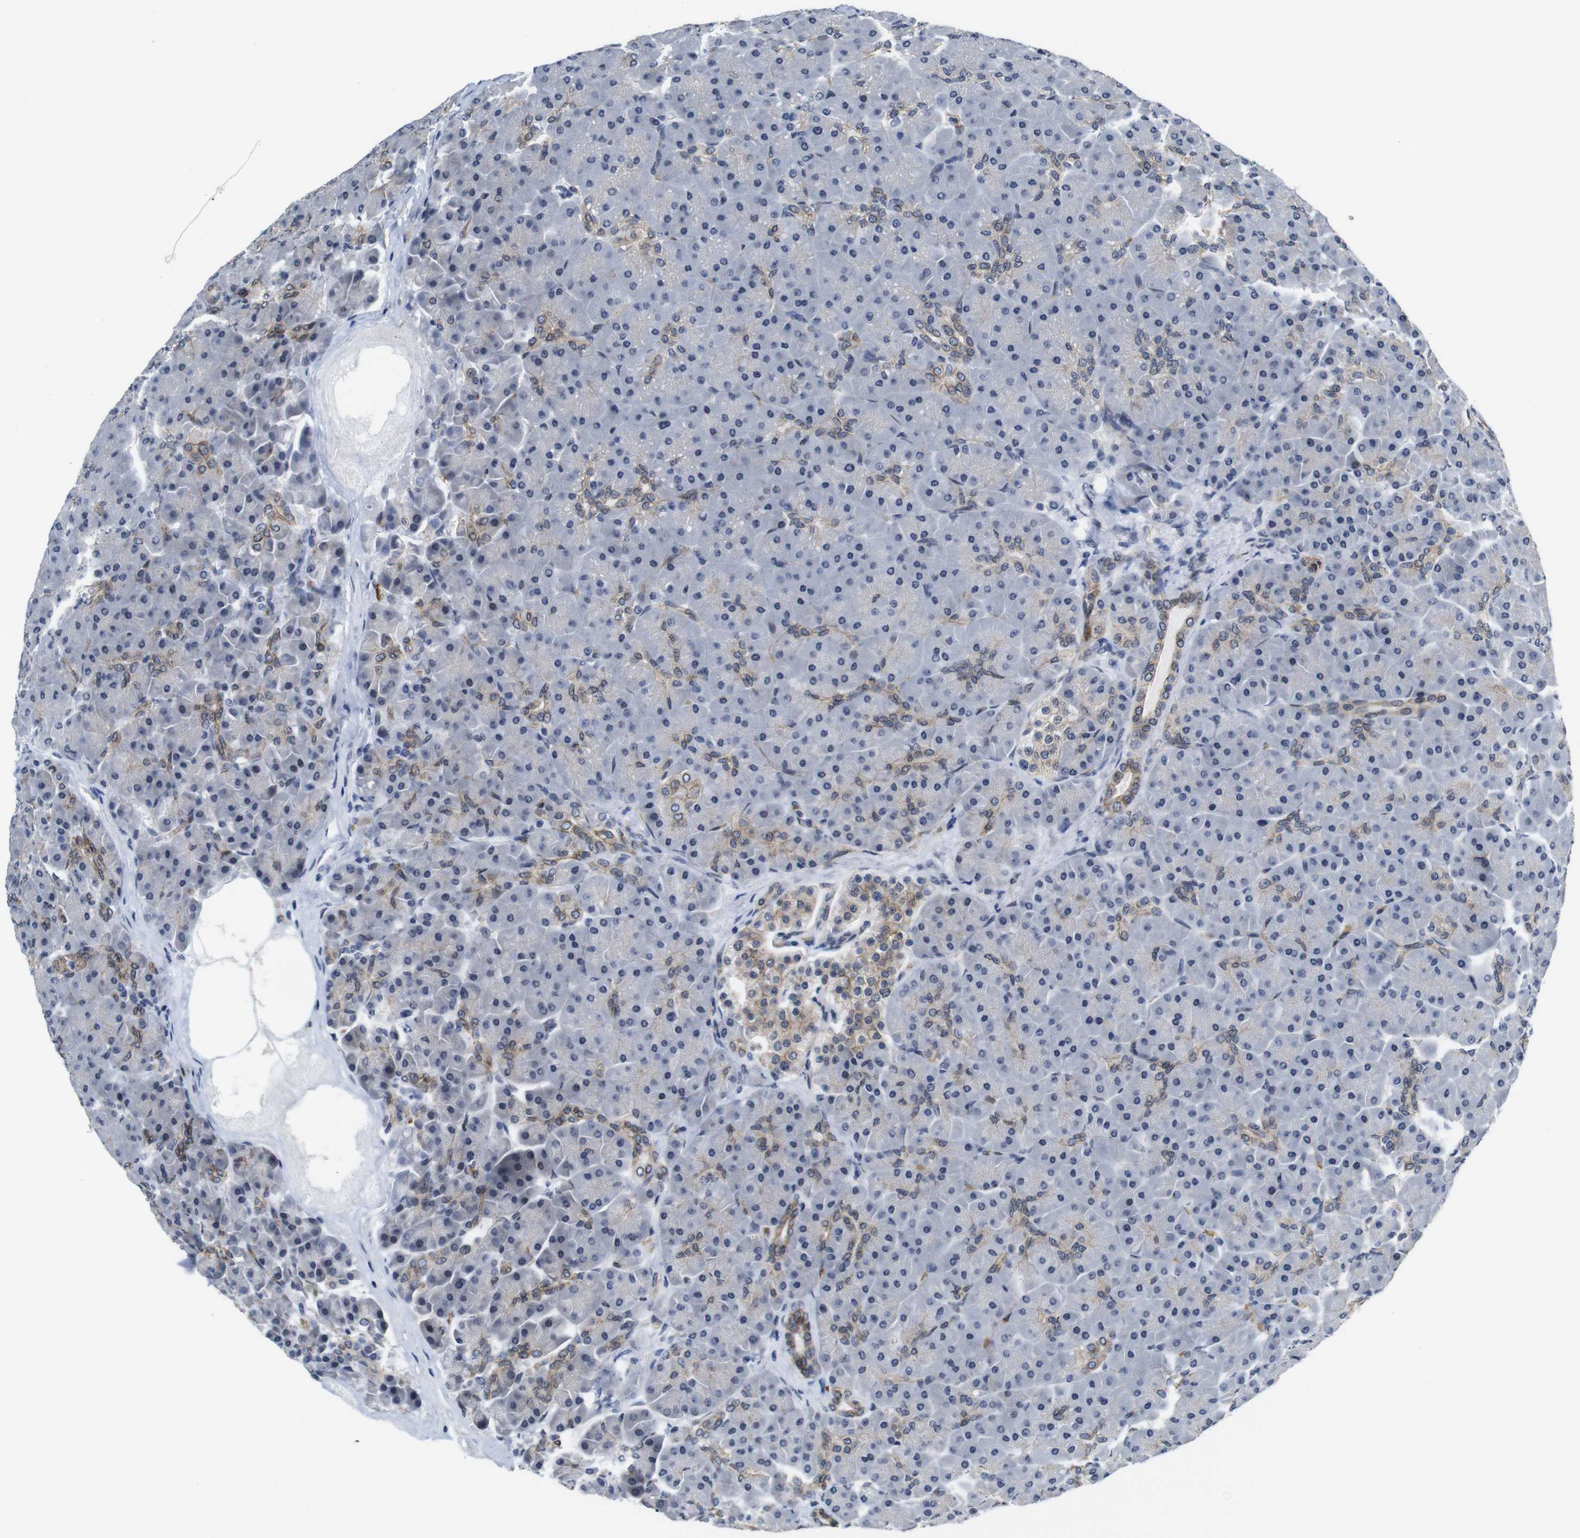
{"staining": {"intensity": "moderate", "quantity": "<25%", "location": "cytoplasmic/membranous"}, "tissue": "pancreas", "cell_type": "Exocrine glandular cells", "image_type": "normal", "snomed": [{"axis": "morphology", "description": "Normal tissue, NOS"}, {"axis": "topography", "description": "Pancreas"}], "caption": "Immunohistochemistry photomicrograph of benign pancreas: human pancreas stained using immunohistochemistry exhibits low levels of moderate protein expression localized specifically in the cytoplasmic/membranous of exocrine glandular cells, appearing as a cytoplasmic/membranous brown color.", "gene": "SOCS3", "patient": {"sex": "male", "age": 66}}